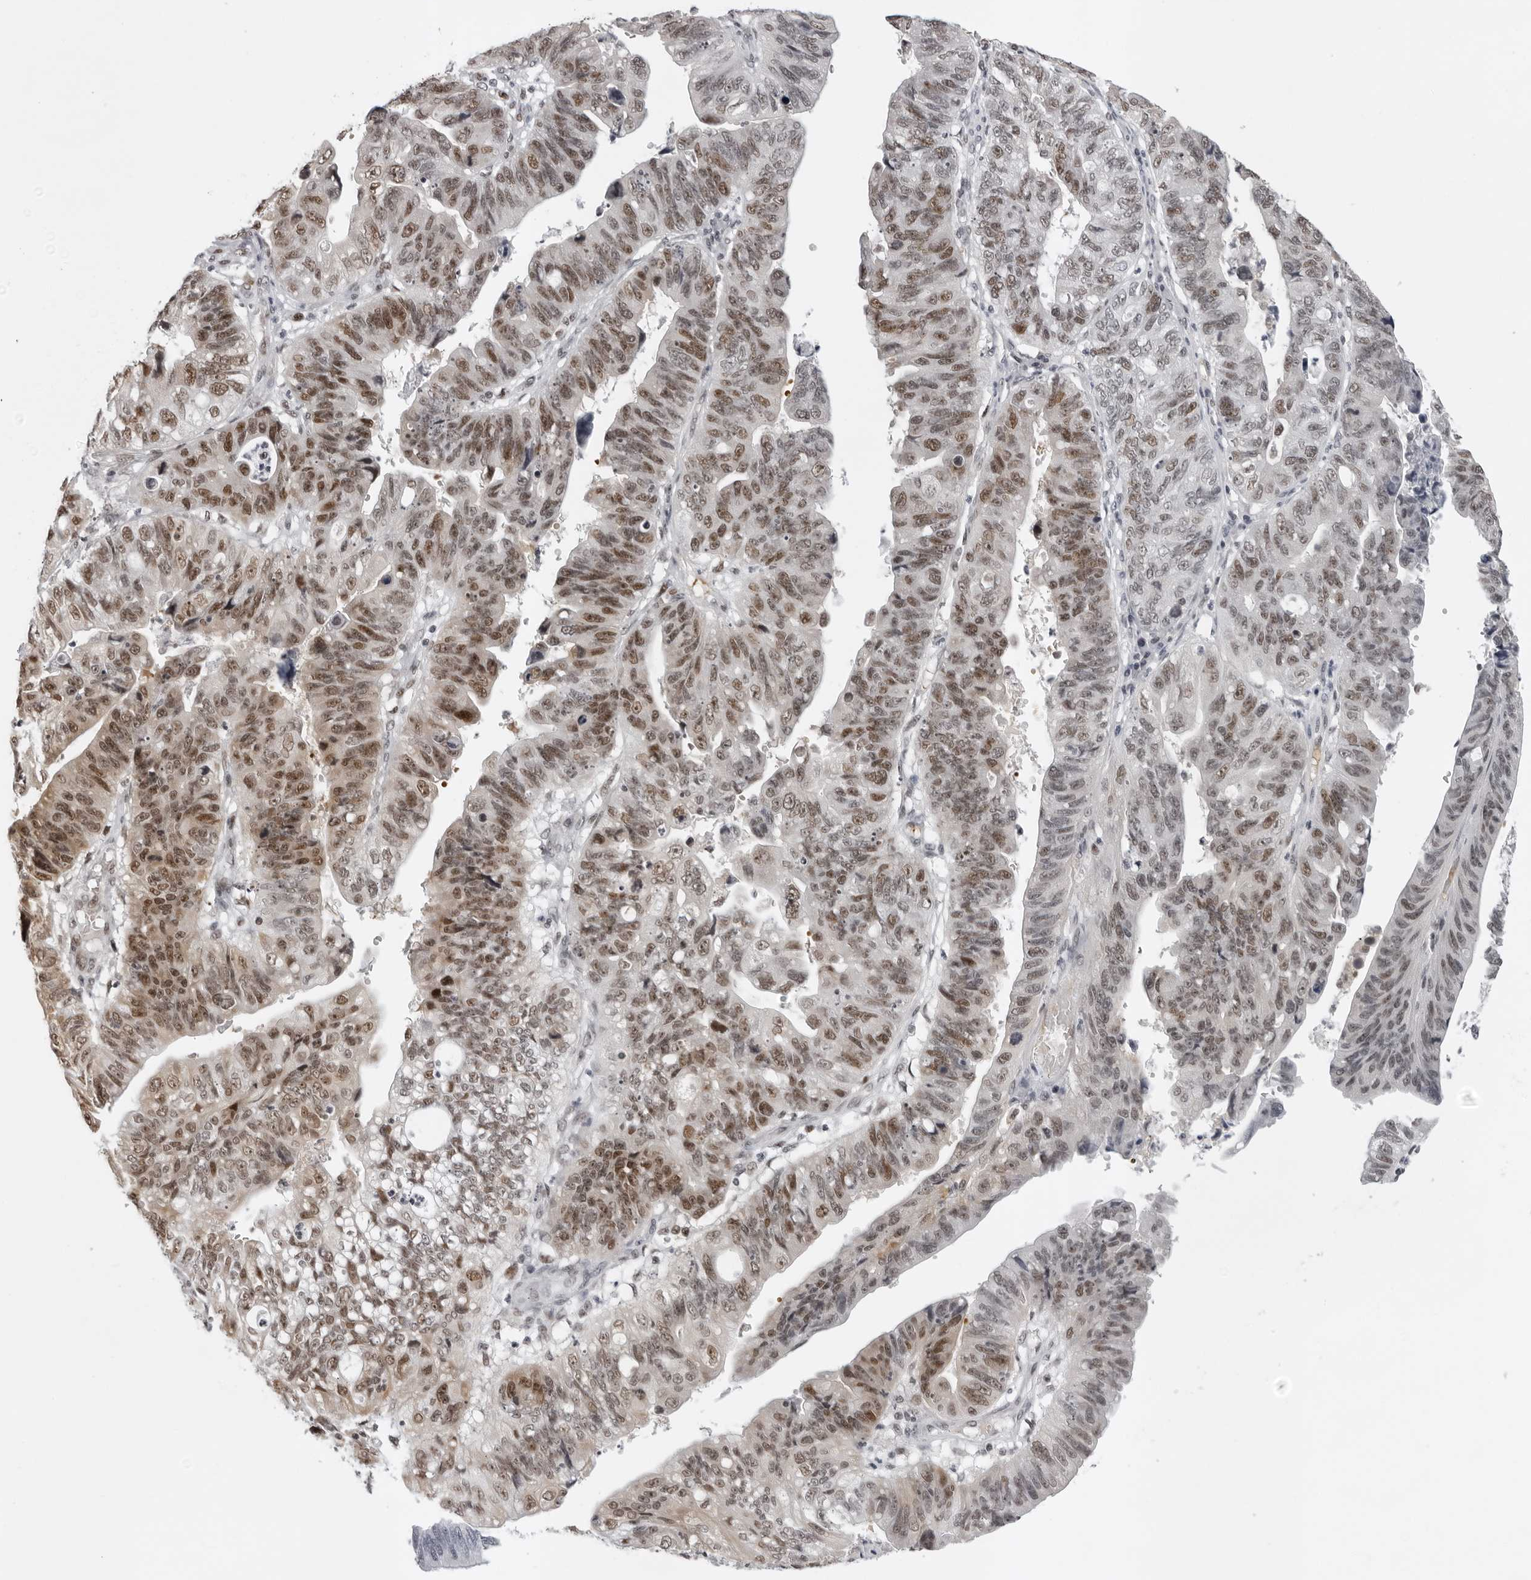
{"staining": {"intensity": "moderate", "quantity": ">75%", "location": "cytoplasmic/membranous,nuclear"}, "tissue": "stomach cancer", "cell_type": "Tumor cells", "image_type": "cancer", "snomed": [{"axis": "morphology", "description": "Adenocarcinoma, NOS"}, {"axis": "topography", "description": "Stomach"}], "caption": "Brown immunohistochemical staining in stomach cancer (adenocarcinoma) reveals moderate cytoplasmic/membranous and nuclear positivity in about >75% of tumor cells.", "gene": "USP1", "patient": {"sex": "male", "age": 59}}